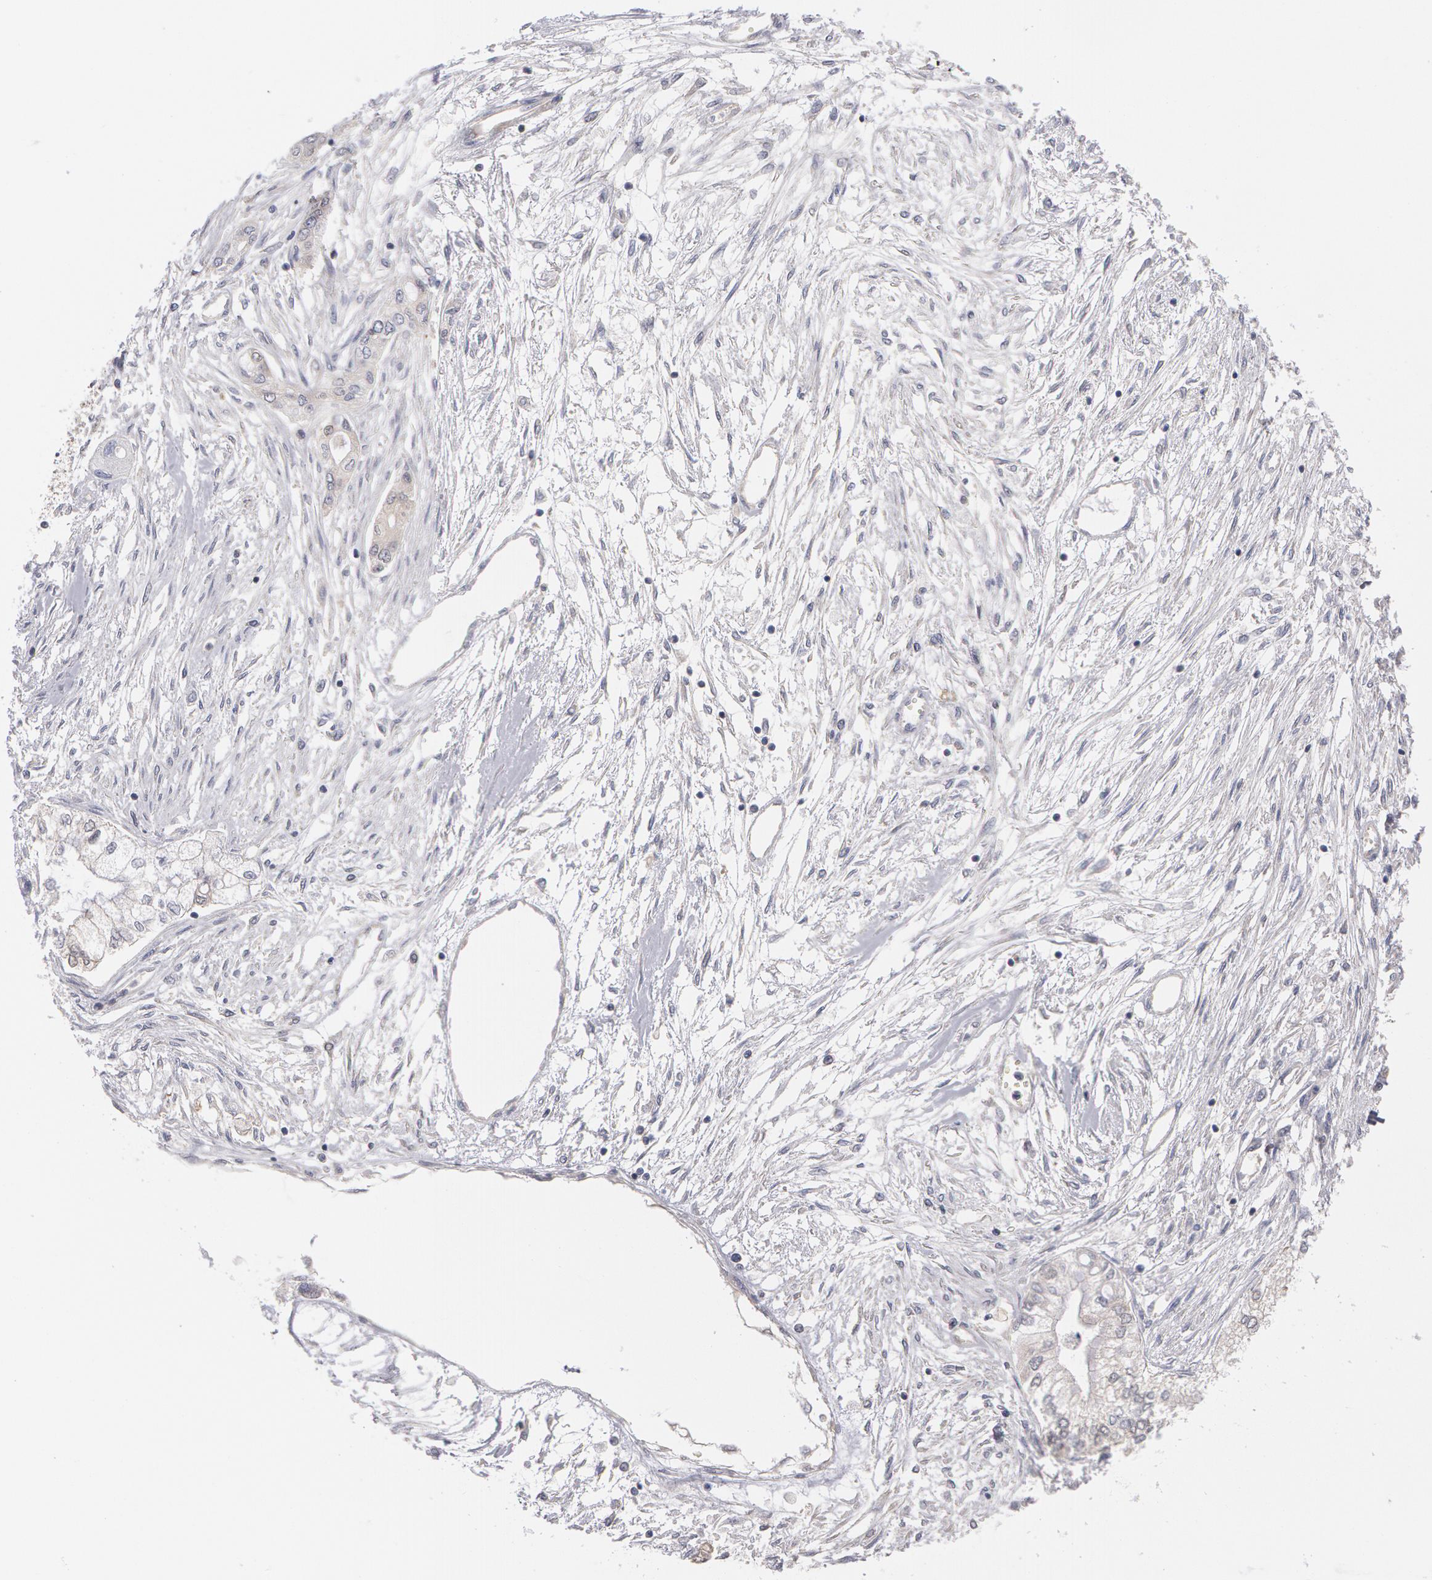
{"staining": {"intensity": "negative", "quantity": "none", "location": "none"}, "tissue": "pancreatic cancer", "cell_type": "Tumor cells", "image_type": "cancer", "snomed": [{"axis": "morphology", "description": "Adenocarcinoma, NOS"}, {"axis": "topography", "description": "Pancreas"}], "caption": "Micrograph shows no significant protein expression in tumor cells of adenocarcinoma (pancreatic).", "gene": "TXNRD1", "patient": {"sex": "male", "age": 79}}